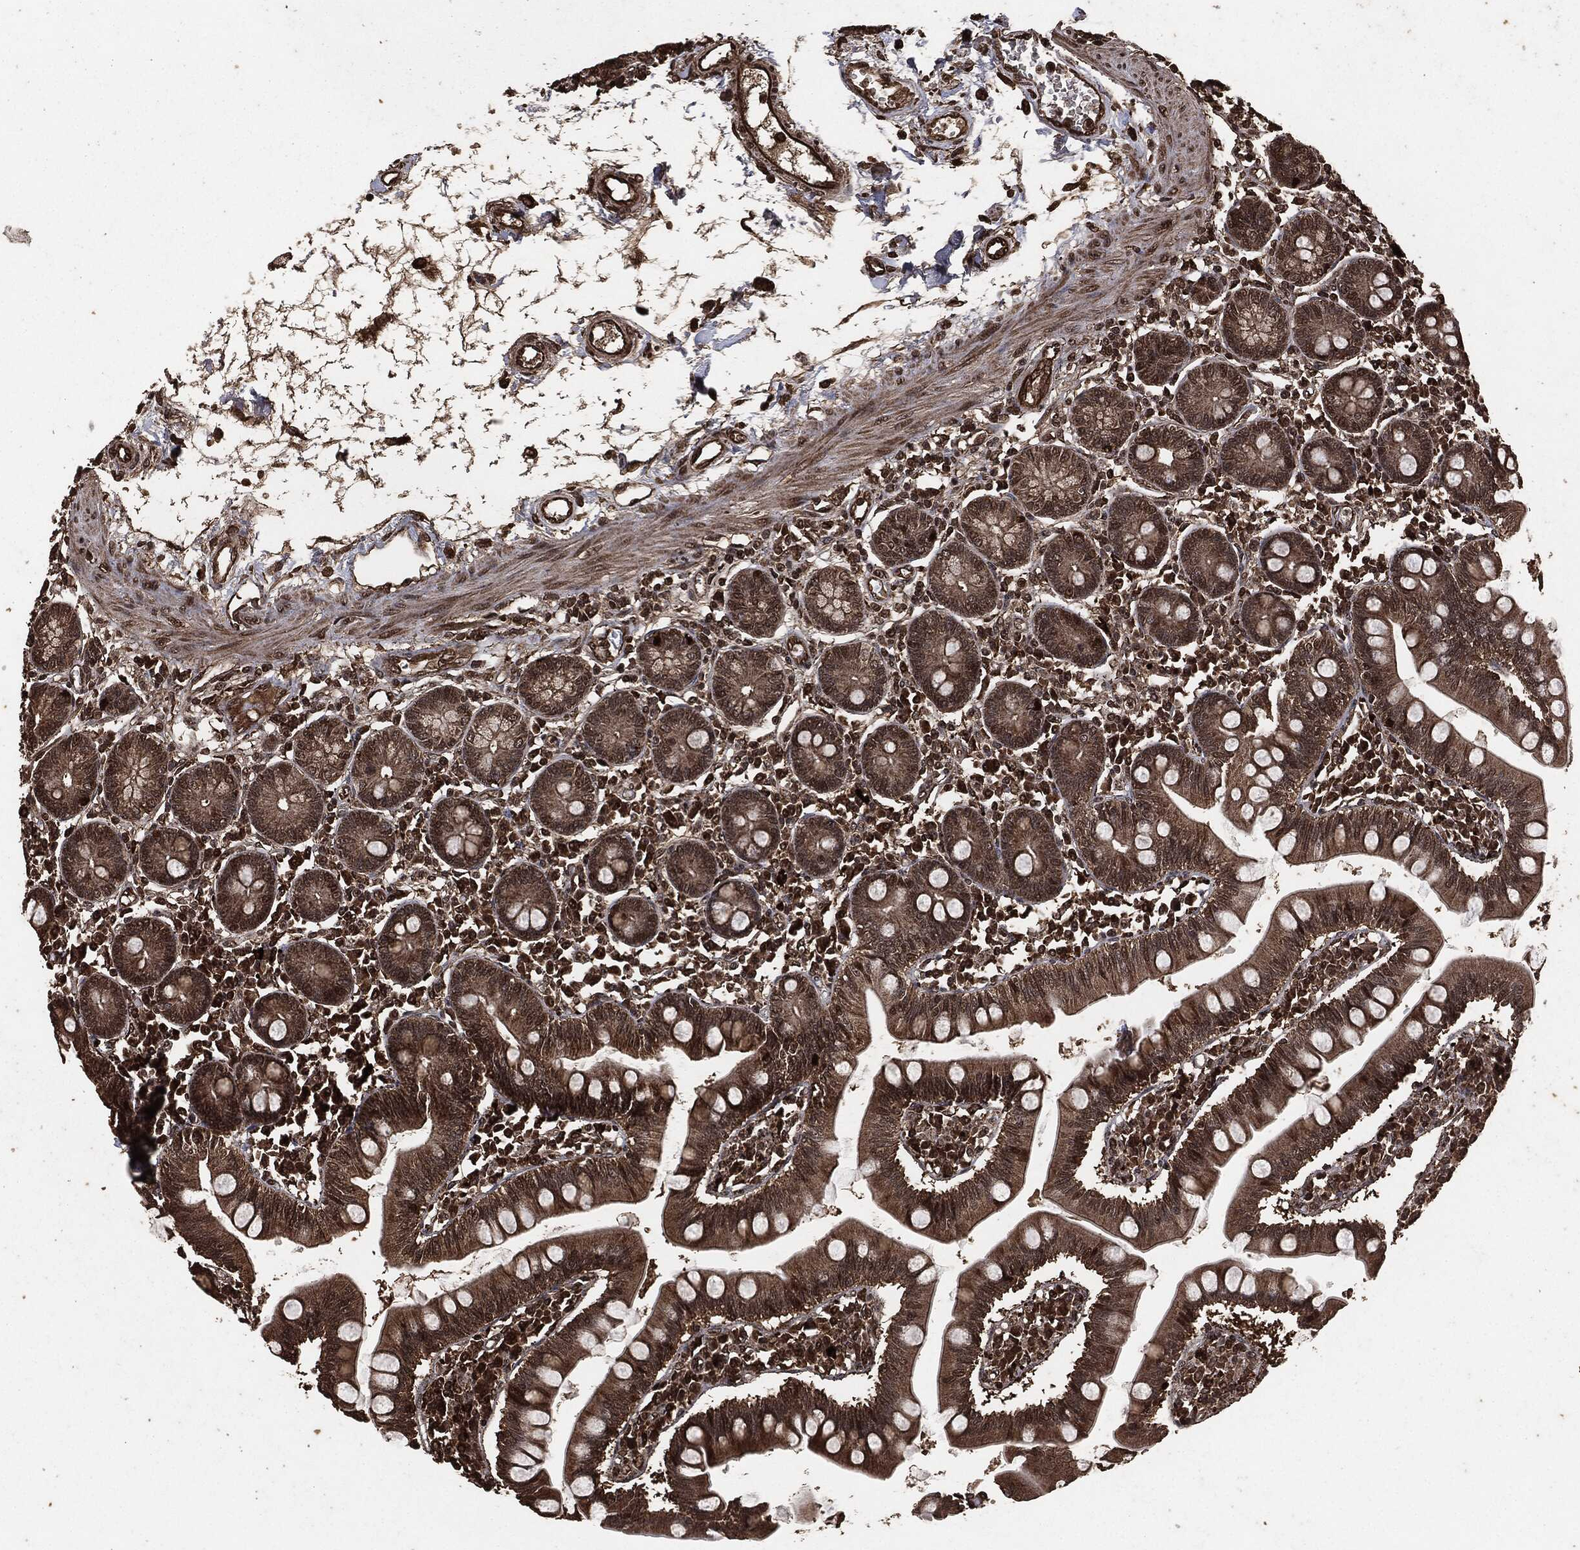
{"staining": {"intensity": "strong", "quantity": "25%-75%", "location": "cytoplasmic/membranous"}, "tissue": "small intestine", "cell_type": "Glandular cells", "image_type": "normal", "snomed": [{"axis": "morphology", "description": "Normal tissue, NOS"}, {"axis": "topography", "description": "Small intestine"}], "caption": "A high-resolution histopathology image shows immunohistochemistry (IHC) staining of normal small intestine, which displays strong cytoplasmic/membranous positivity in about 25%-75% of glandular cells. (IHC, brightfield microscopy, high magnification).", "gene": "EGFR", "patient": {"sex": "male", "age": 88}}